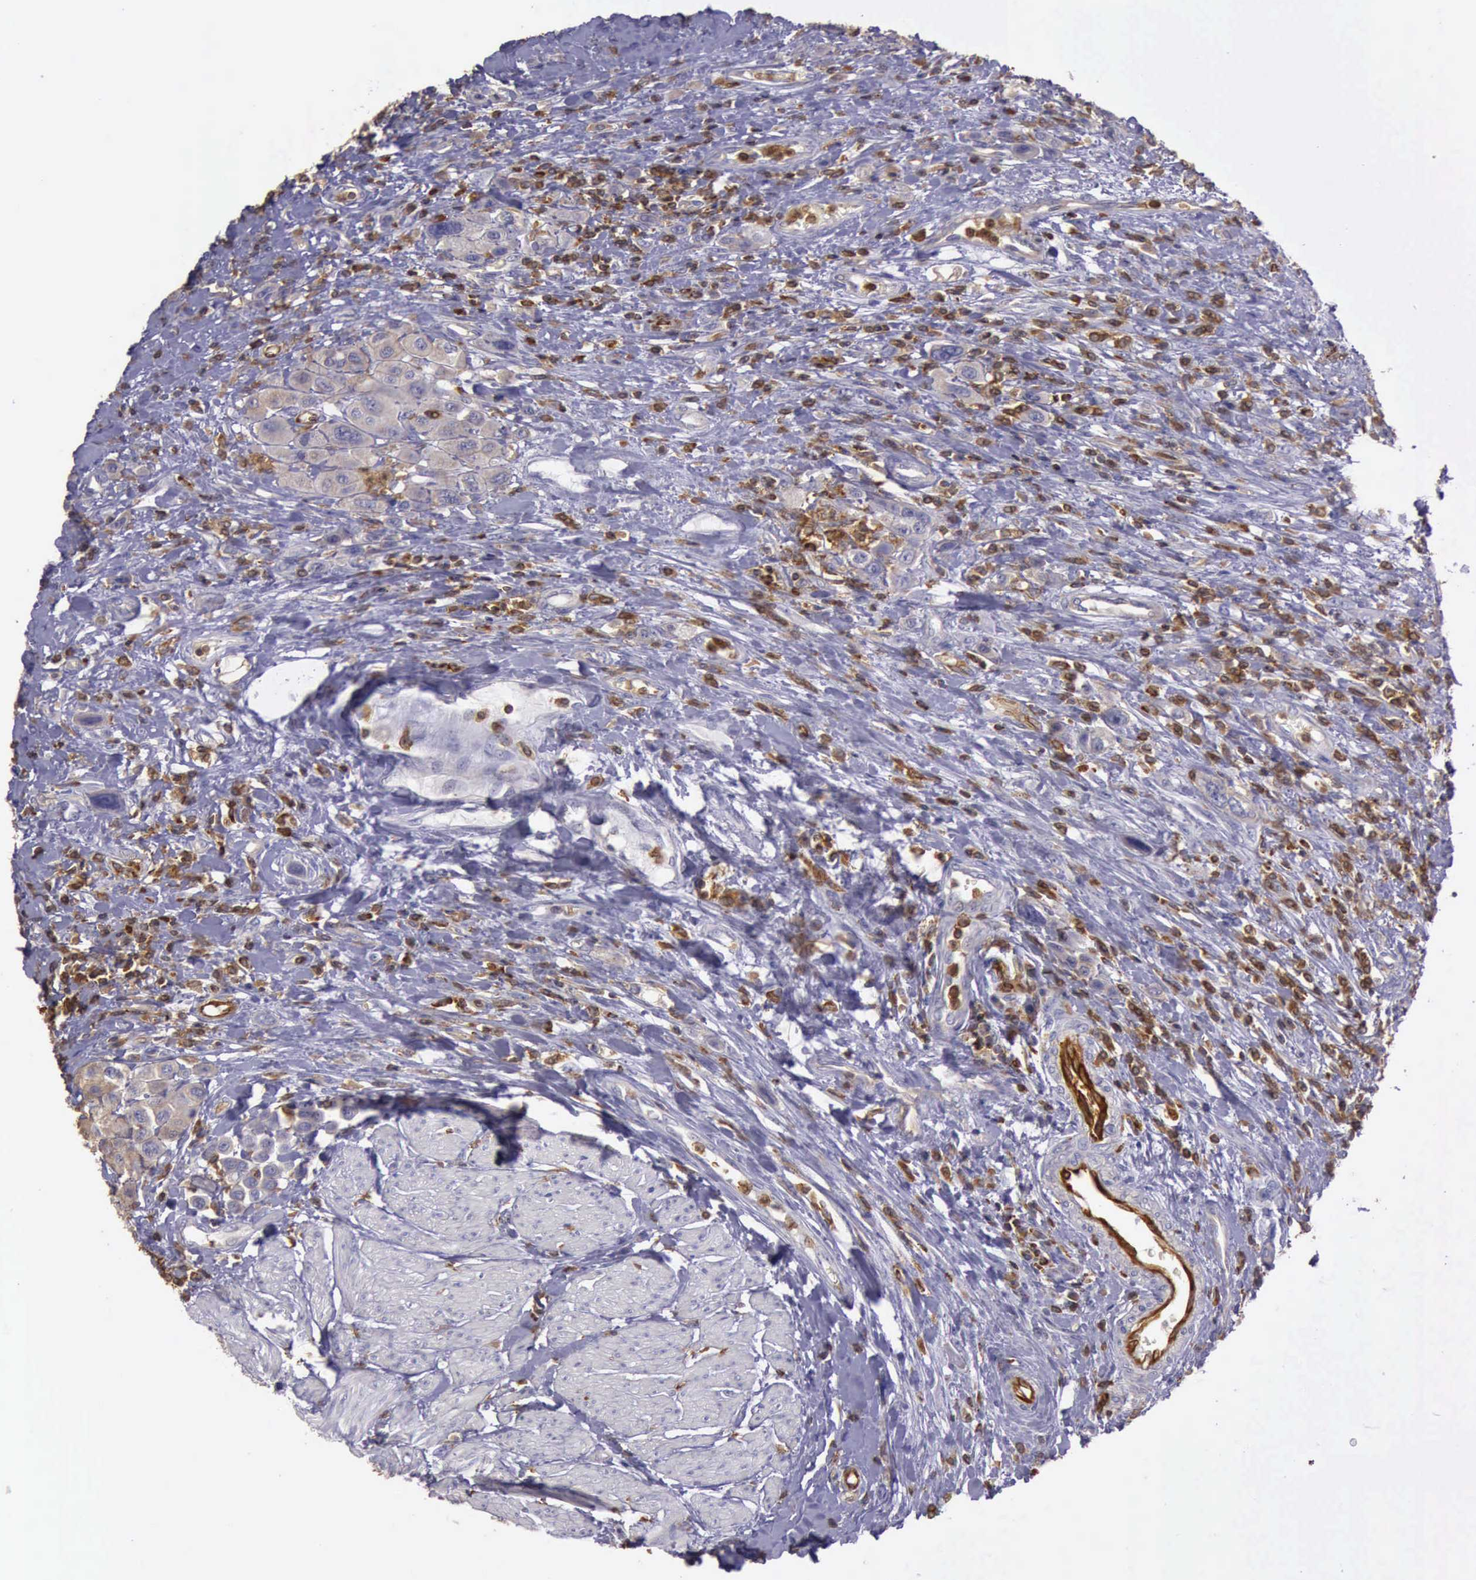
{"staining": {"intensity": "weak", "quantity": "<25%", "location": "cytoplasmic/membranous"}, "tissue": "urothelial cancer", "cell_type": "Tumor cells", "image_type": "cancer", "snomed": [{"axis": "morphology", "description": "Urothelial carcinoma, High grade"}, {"axis": "topography", "description": "Urinary bladder"}], "caption": "Tumor cells show no significant protein expression in urothelial cancer.", "gene": "ARHGAP4", "patient": {"sex": "male", "age": 50}}